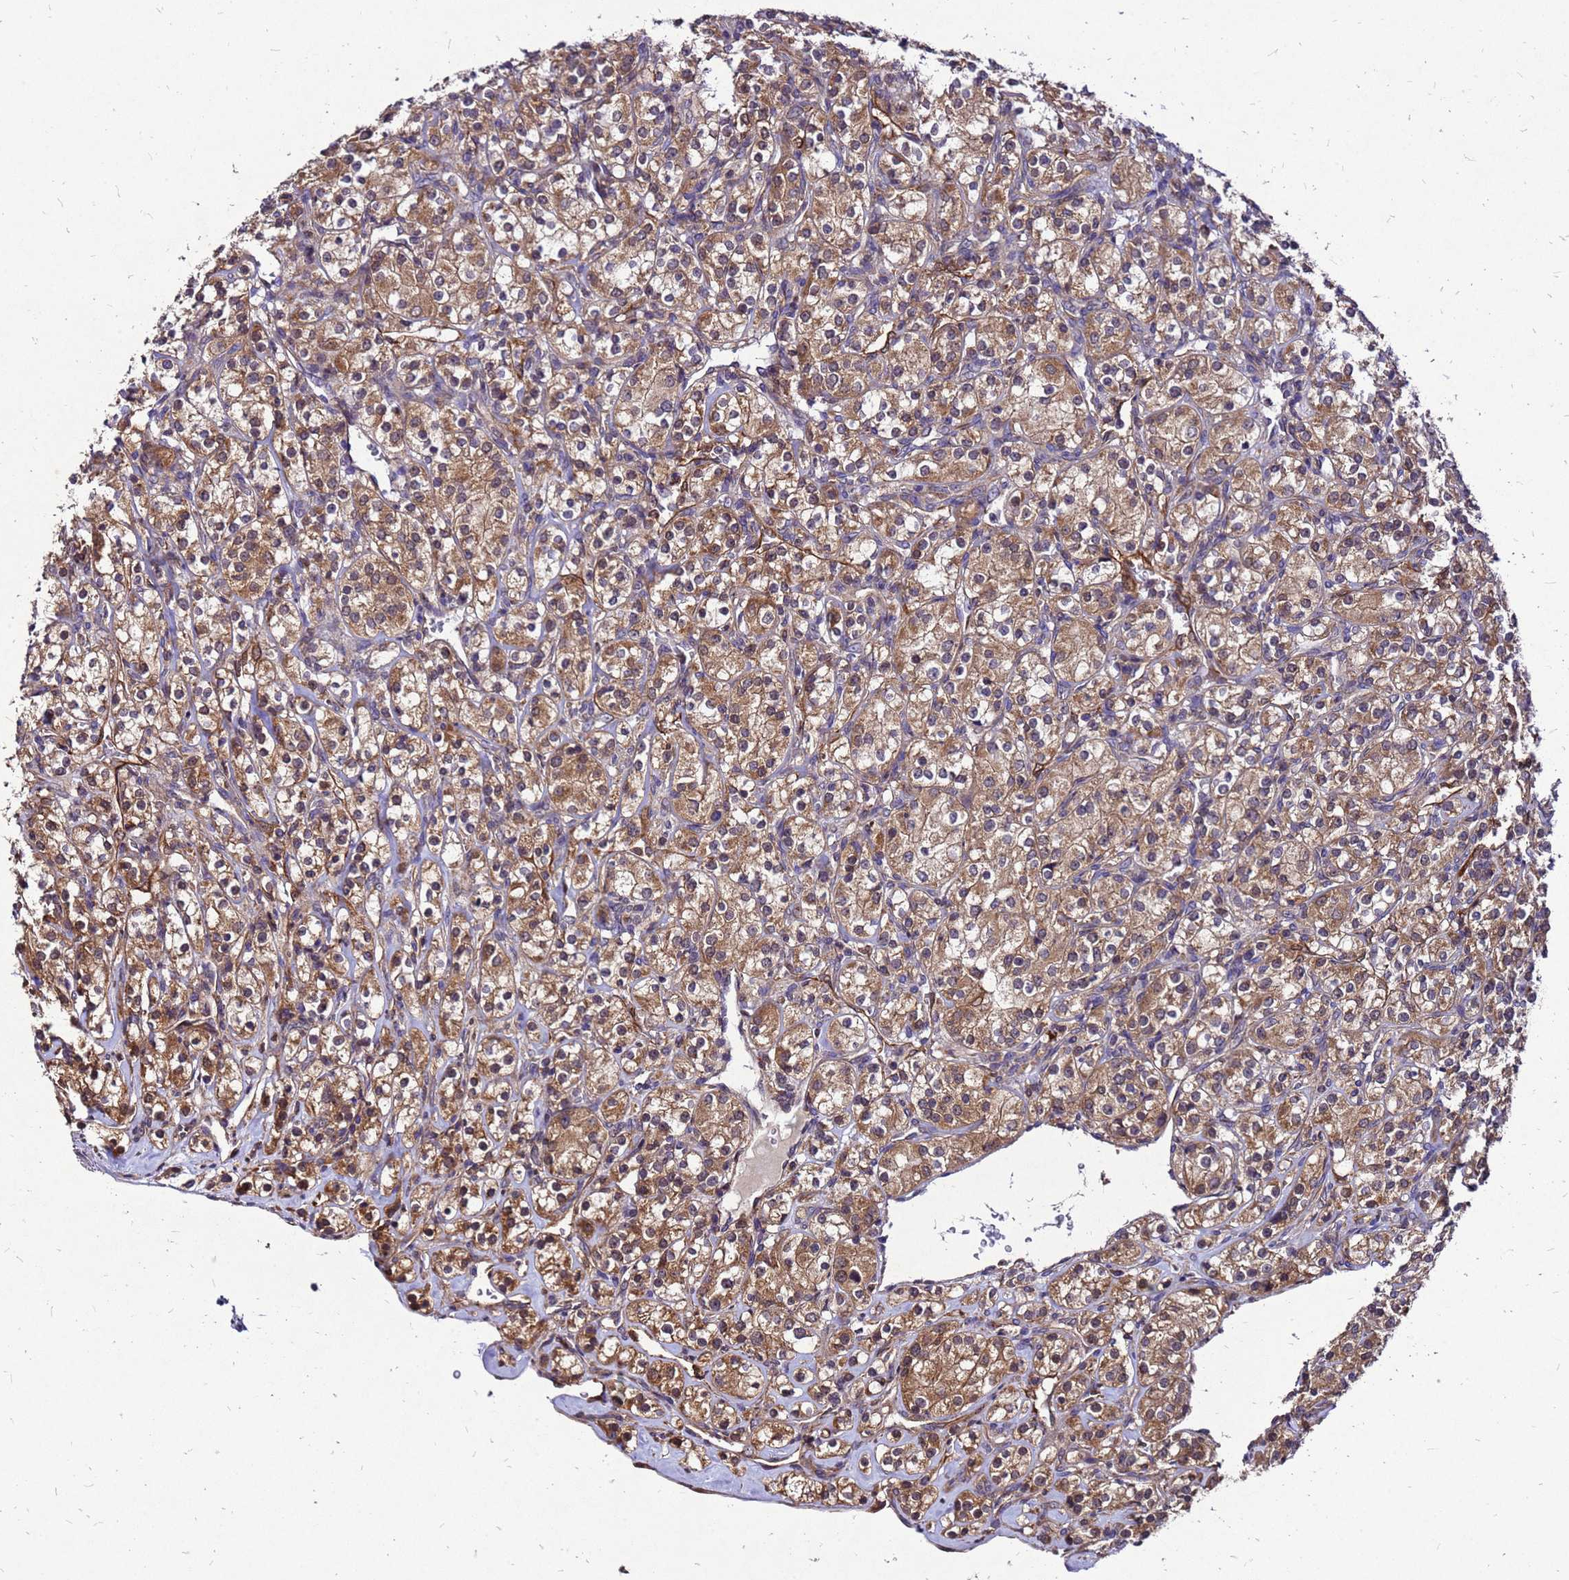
{"staining": {"intensity": "moderate", "quantity": ">75%", "location": "cytoplasmic/membranous"}, "tissue": "renal cancer", "cell_type": "Tumor cells", "image_type": "cancer", "snomed": [{"axis": "morphology", "description": "Adenocarcinoma, NOS"}, {"axis": "topography", "description": "Kidney"}], "caption": "Renal adenocarcinoma stained with immunohistochemistry (IHC) reveals moderate cytoplasmic/membranous expression in approximately >75% of tumor cells.", "gene": "DUSP23", "patient": {"sex": "male", "age": 77}}